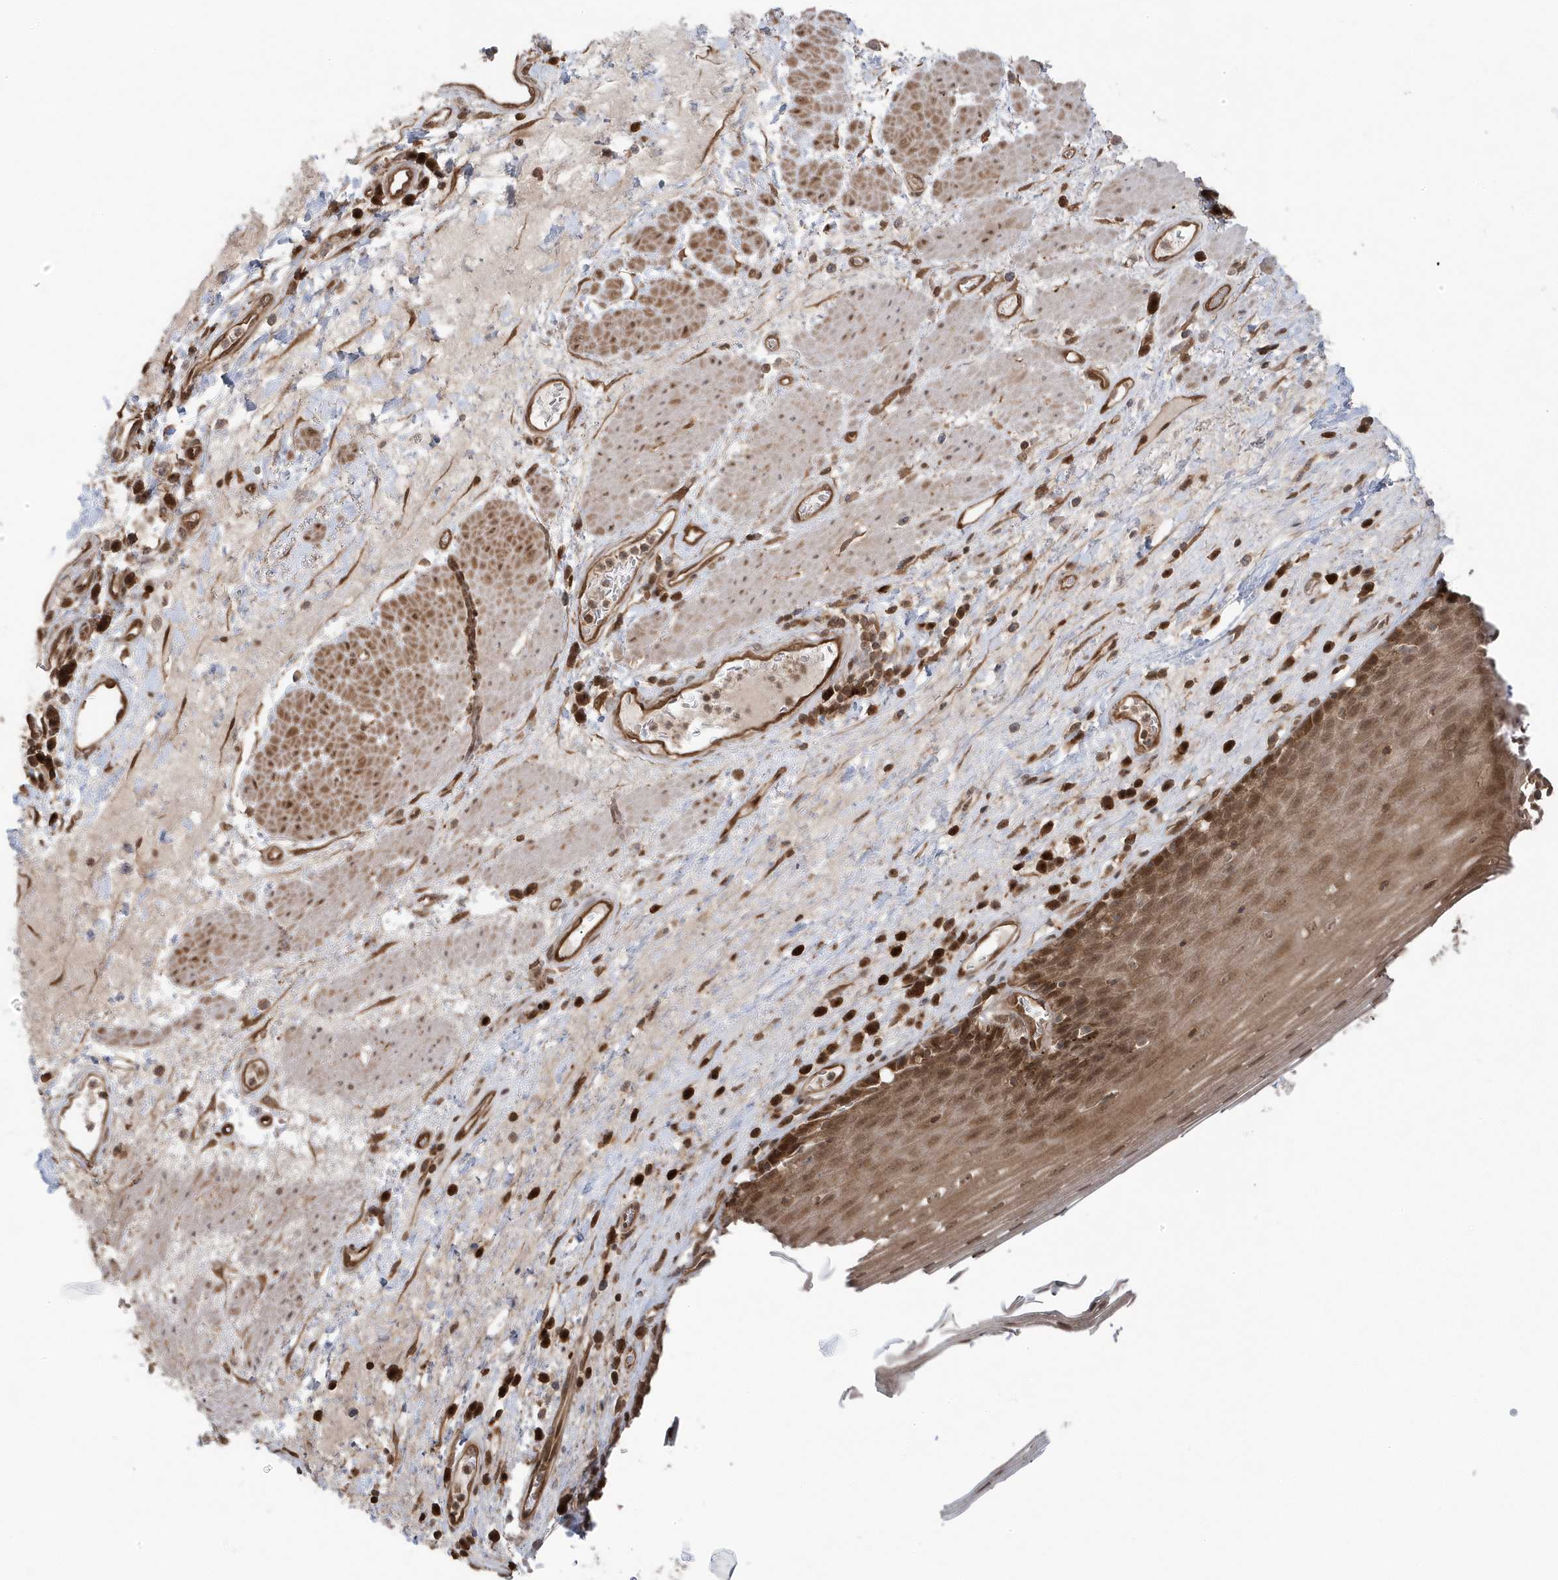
{"staining": {"intensity": "moderate", "quantity": ">75%", "location": "cytoplasmic/membranous,nuclear"}, "tissue": "esophagus", "cell_type": "Squamous epithelial cells", "image_type": "normal", "snomed": [{"axis": "morphology", "description": "Normal tissue, NOS"}, {"axis": "topography", "description": "Esophagus"}], "caption": "A brown stain shows moderate cytoplasmic/membranous,nuclear expression of a protein in squamous epithelial cells of unremarkable esophagus.", "gene": "MAPK1IP1L", "patient": {"sex": "male", "age": 62}}